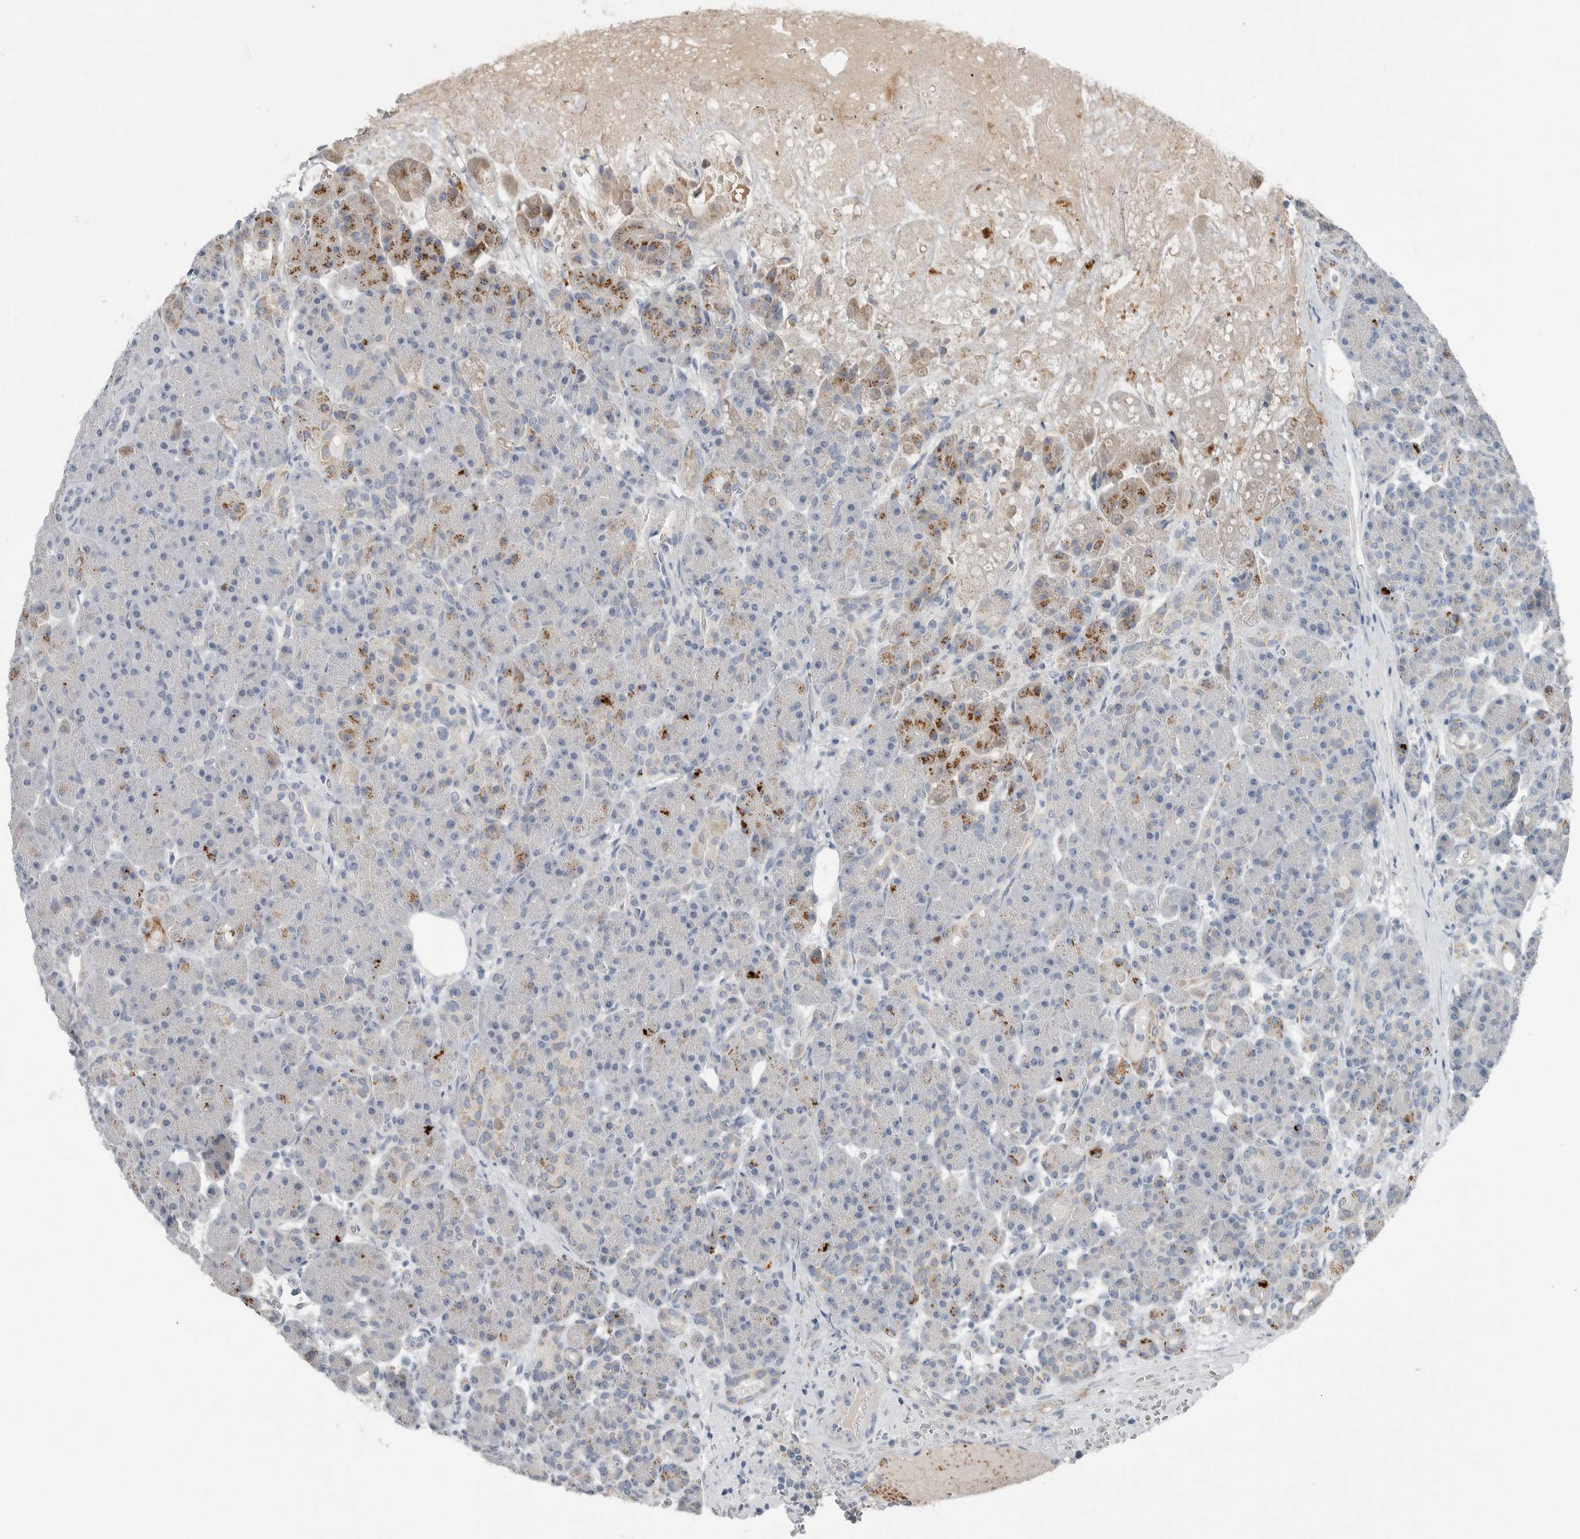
{"staining": {"intensity": "moderate", "quantity": "<25%", "location": "cytoplasmic/membranous"}, "tissue": "pancreas", "cell_type": "Exocrine glandular cells", "image_type": "normal", "snomed": [{"axis": "morphology", "description": "Normal tissue, NOS"}, {"axis": "topography", "description": "Pancreas"}], "caption": "About <25% of exocrine glandular cells in benign human pancreas display moderate cytoplasmic/membranous protein staining as visualized by brown immunohistochemical staining.", "gene": "SERPINB7", "patient": {"sex": "male", "age": 63}}